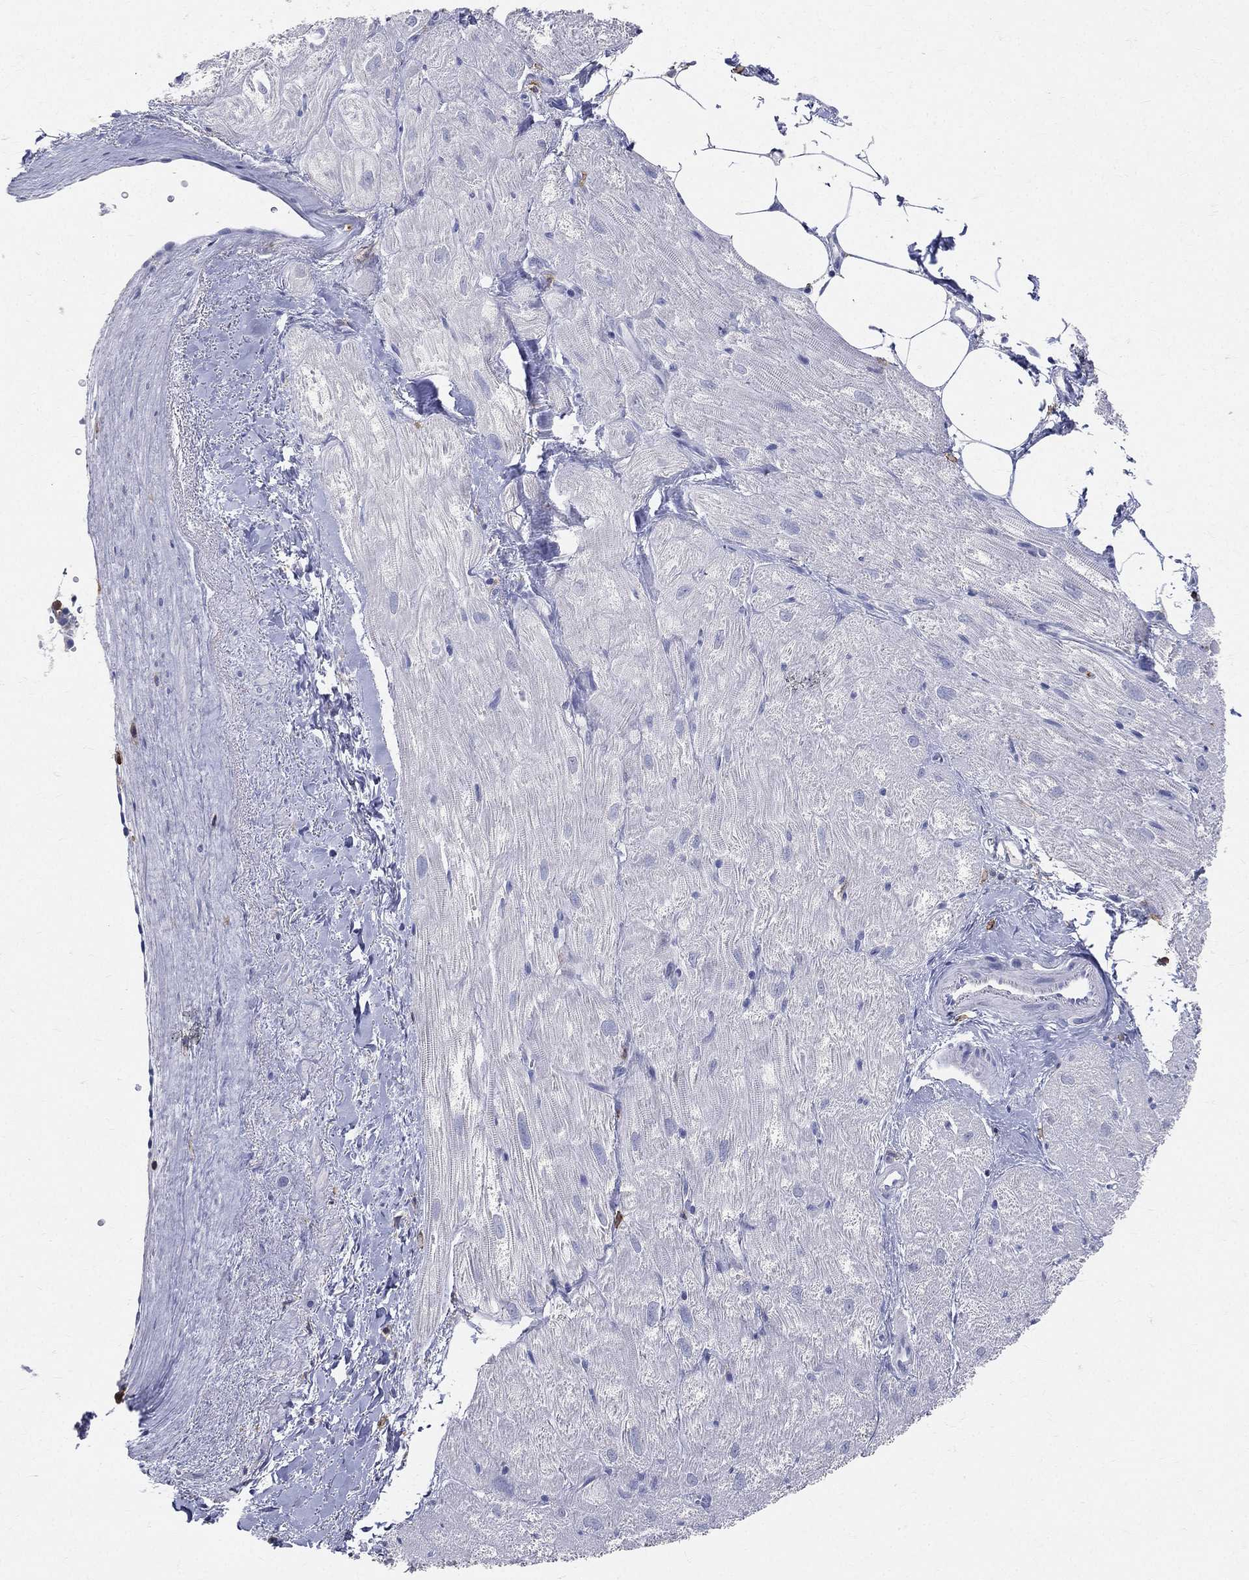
{"staining": {"intensity": "negative", "quantity": "none", "location": "none"}, "tissue": "heart muscle", "cell_type": "Cardiomyocytes", "image_type": "normal", "snomed": [{"axis": "morphology", "description": "Normal tissue, NOS"}, {"axis": "topography", "description": "Heart"}], "caption": "Immunohistochemical staining of benign human heart muscle shows no significant staining in cardiomyocytes. (DAB immunohistochemistry (IHC) visualized using brightfield microscopy, high magnification).", "gene": "CD33", "patient": {"sex": "male", "age": 62}}